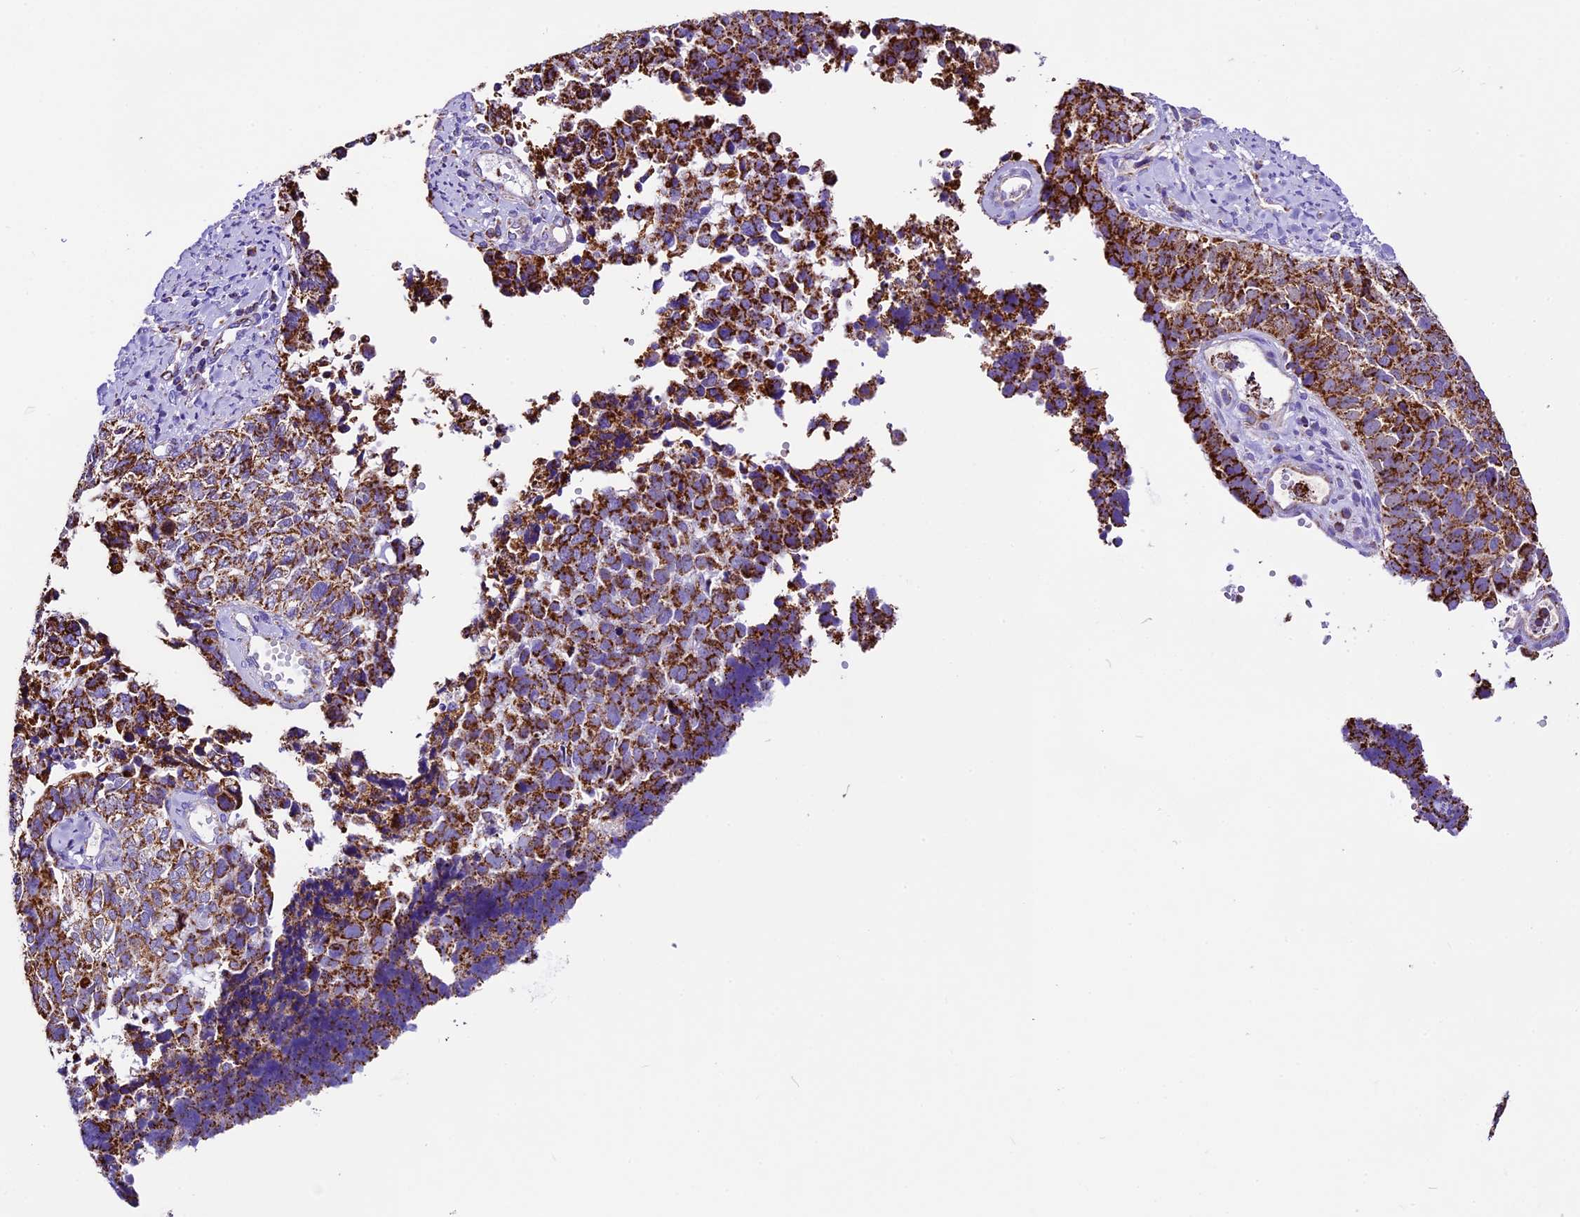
{"staining": {"intensity": "strong", "quantity": ">75%", "location": "cytoplasmic/membranous"}, "tissue": "cervical cancer", "cell_type": "Tumor cells", "image_type": "cancer", "snomed": [{"axis": "morphology", "description": "Squamous cell carcinoma, NOS"}, {"axis": "topography", "description": "Cervix"}], "caption": "IHC of cervical cancer (squamous cell carcinoma) shows high levels of strong cytoplasmic/membranous expression in approximately >75% of tumor cells.", "gene": "DCAF5", "patient": {"sex": "female", "age": 63}}